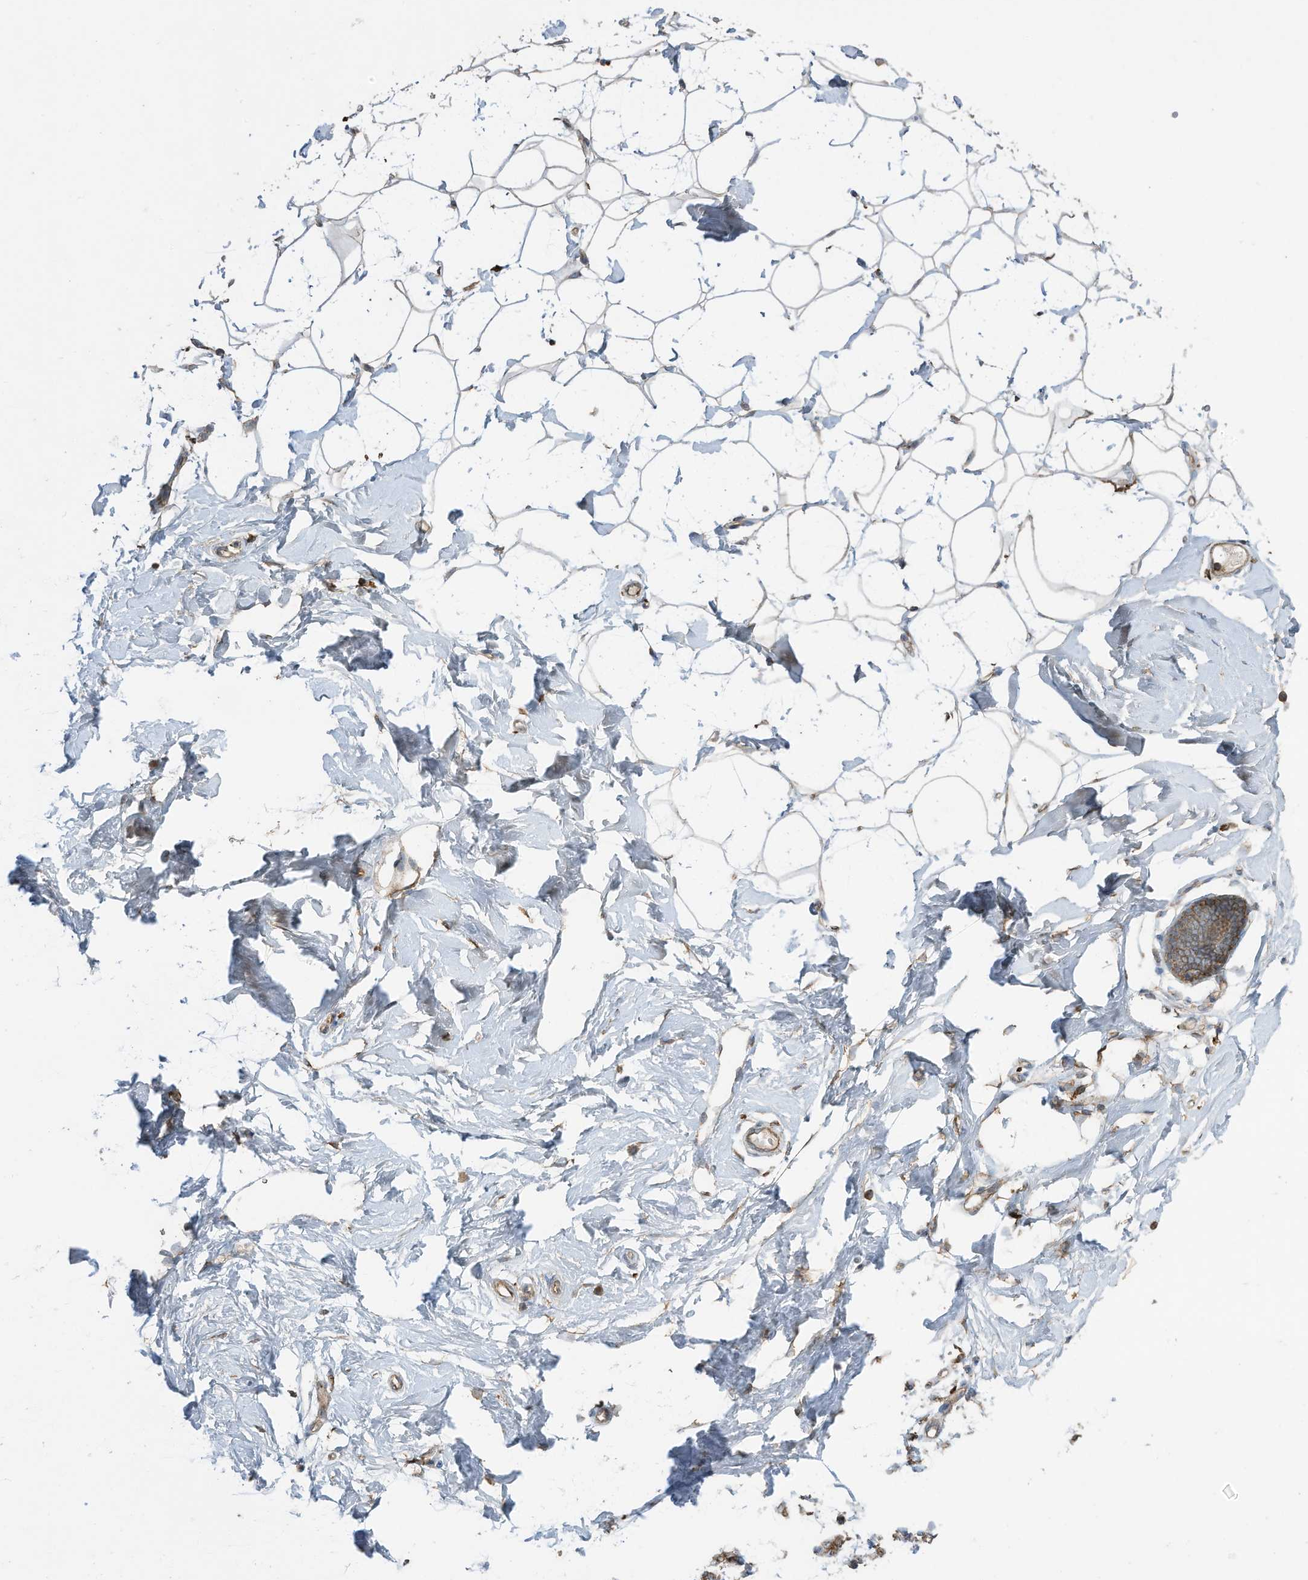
{"staining": {"intensity": "negative", "quantity": "none", "location": "none"}, "tissue": "adipose tissue", "cell_type": "Adipocytes", "image_type": "normal", "snomed": [{"axis": "morphology", "description": "Normal tissue, NOS"}, {"axis": "topography", "description": "Breast"}], "caption": "DAB immunohistochemical staining of benign adipose tissue displays no significant expression in adipocytes.", "gene": "CGAS", "patient": {"sex": "female", "age": 23}}